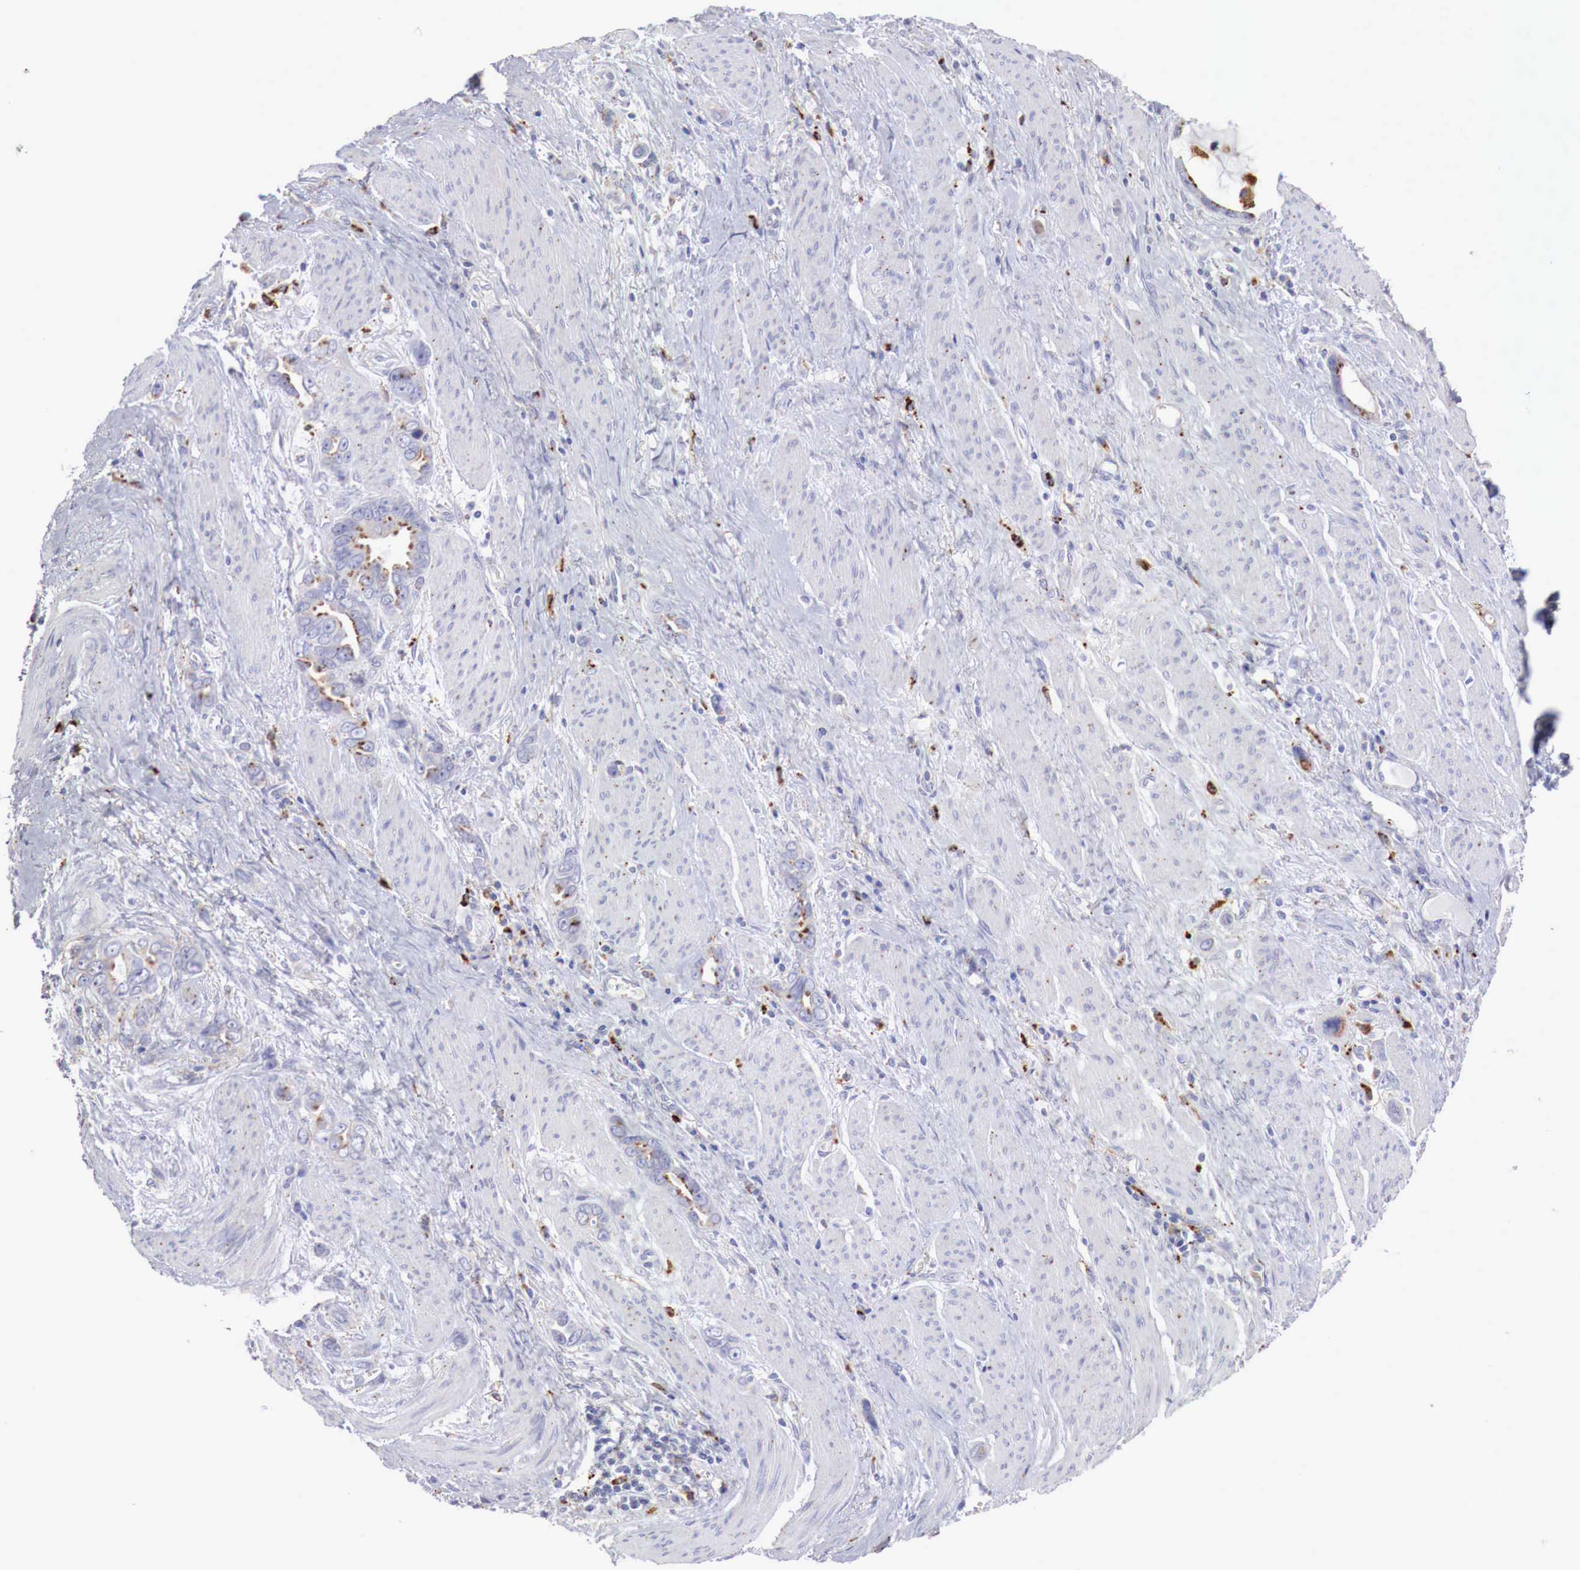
{"staining": {"intensity": "moderate", "quantity": "25%-75%", "location": "cytoplasmic/membranous"}, "tissue": "stomach cancer", "cell_type": "Tumor cells", "image_type": "cancer", "snomed": [{"axis": "morphology", "description": "Adenocarcinoma, NOS"}, {"axis": "topography", "description": "Stomach"}], "caption": "A brown stain labels moderate cytoplasmic/membranous positivity of a protein in human adenocarcinoma (stomach) tumor cells. (Brightfield microscopy of DAB IHC at high magnification).", "gene": "GLA", "patient": {"sex": "male", "age": 78}}